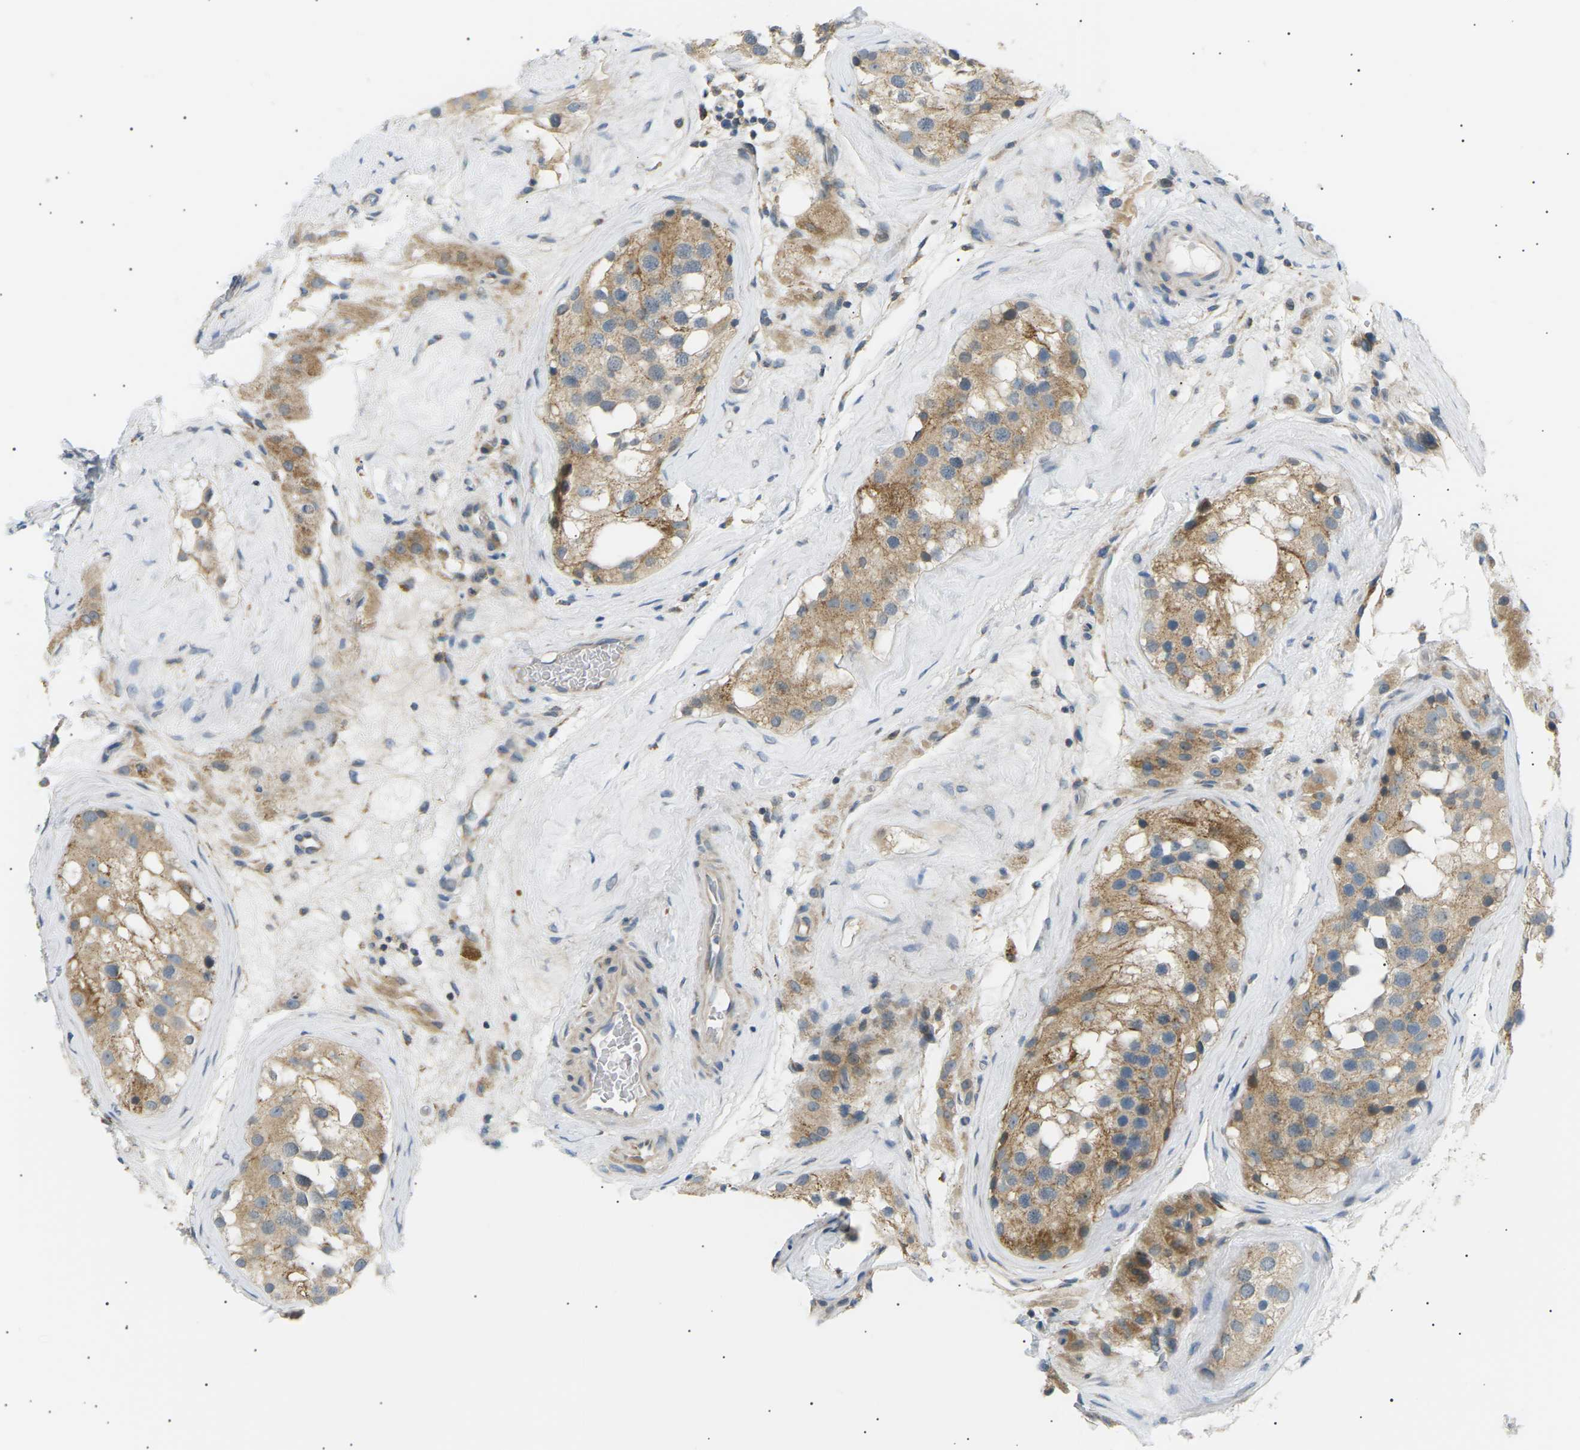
{"staining": {"intensity": "moderate", "quantity": "25%-75%", "location": "cytoplasmic/membranous"}, "tissue": "testis", "cell_type": "Cells in seminiferous ducts", "image_type": "normal", "snomed": [{"axis": "morphology", "description": "Normal tissue, NOS"}, {"axis": "morphology", "description": "Seminoma, NOS"}, {"axis": "topography", "description": "Testis"}], "caption": "Immunohistochemistry photomicrograph of unremarkable testis: testis stained using immunohistochemistry demonstrates medium levels of moderate protein expression localized specifically in the cytoplasmic/membranous of cells in seminiferous ducts, appearing as a cytoplasmic/membranous brown color.", "gene": "TBC1D8", "patient": {"sex": "male", "age": 71}}